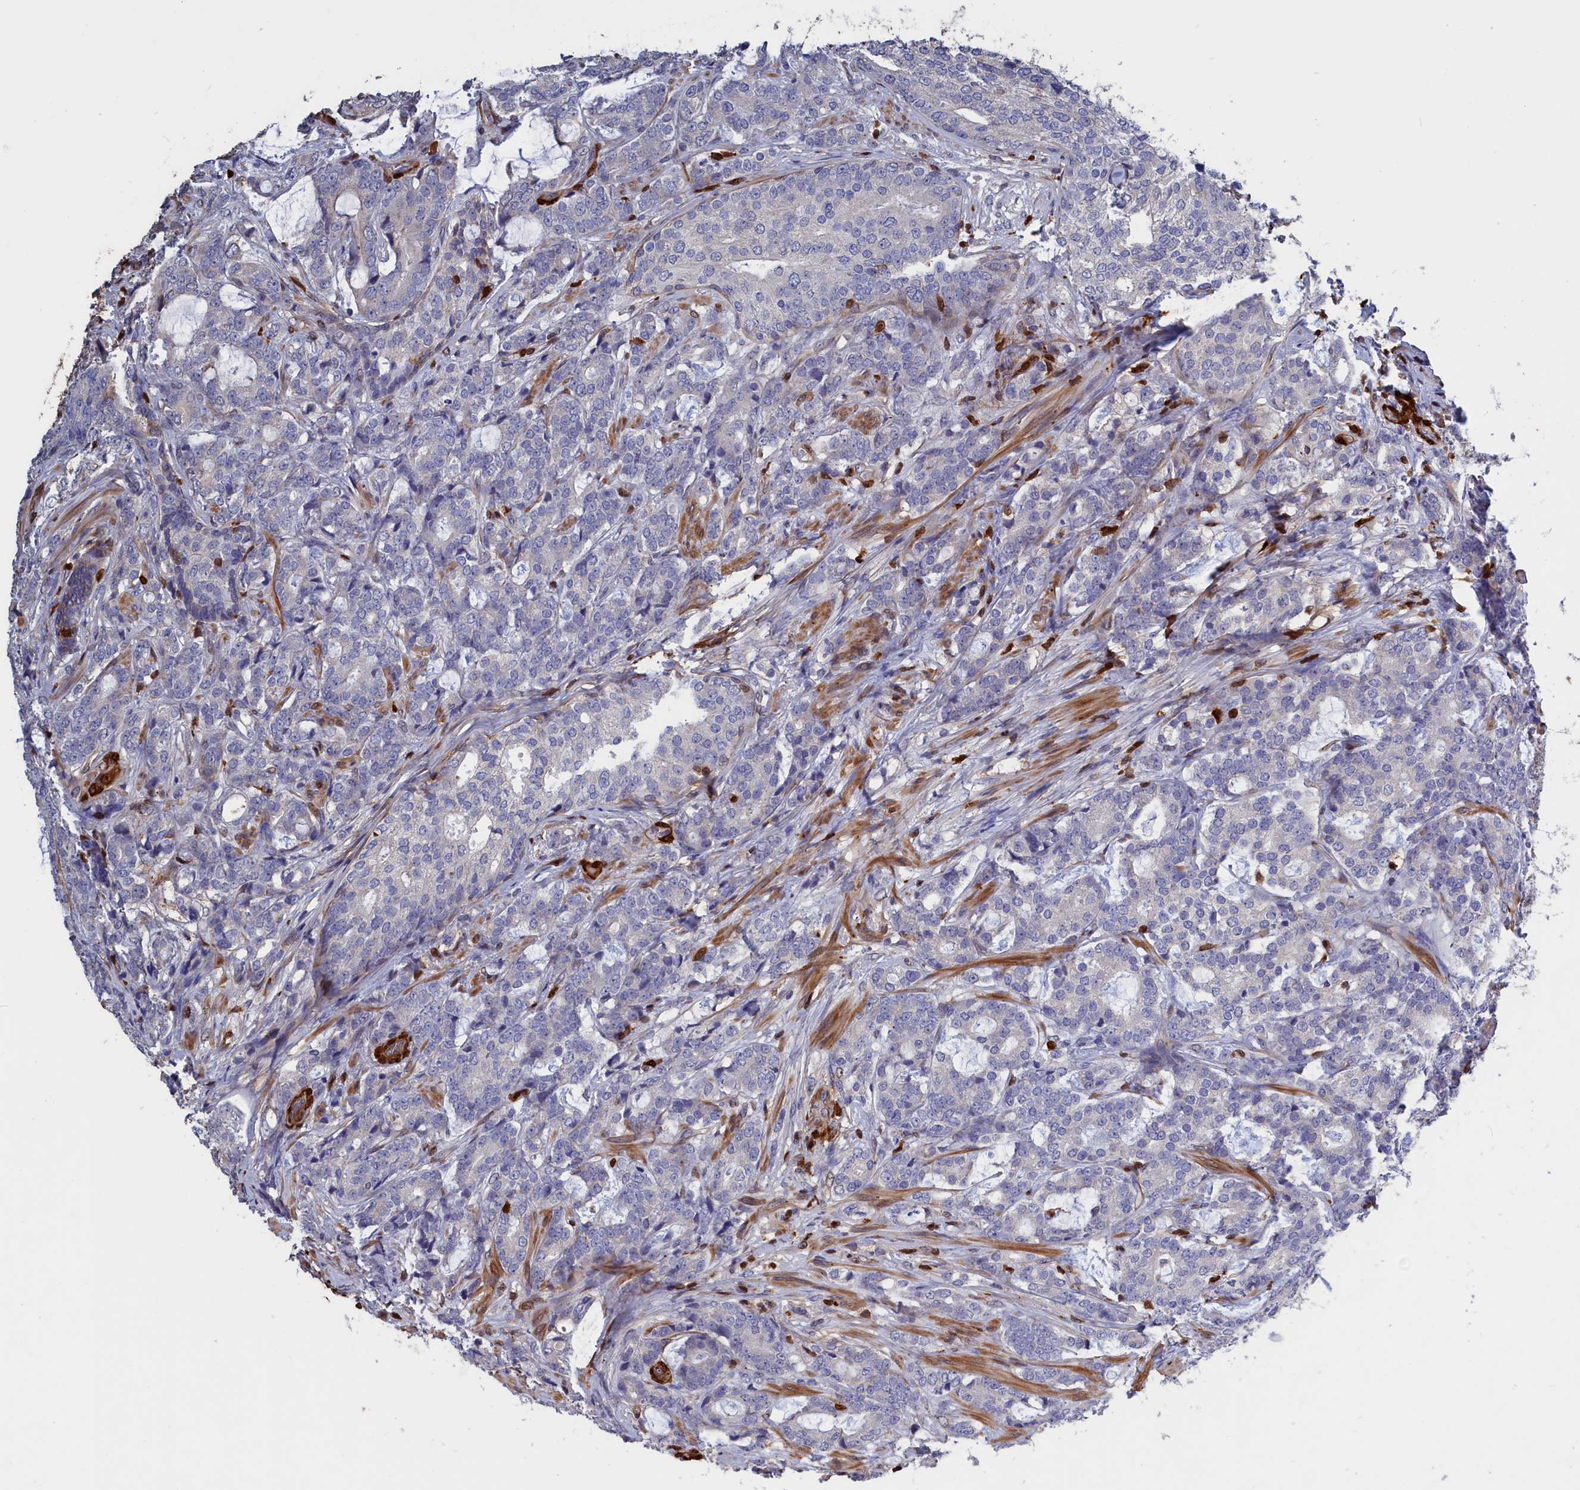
{"staining": {"intensity": "negative", "quantity": "none", "location": "none"}, "tissue": "prostate cancer", "cell_type": "Tumor cells", "image_type": "cancer", "snomed": [{"axis": "morphology", "description": "Adenocarcinoma, High grade"}, {"axis": "topography", "description": "Prostate"}], "caption": "Histopathology image shows no significant protein staining in tumor cells of prostate high-grade adenocarcinoma. (DAB IHC with hematoxylin counter stain).", "gene": "CRIP1", "patient": {"sex": "male", "age": 67}}